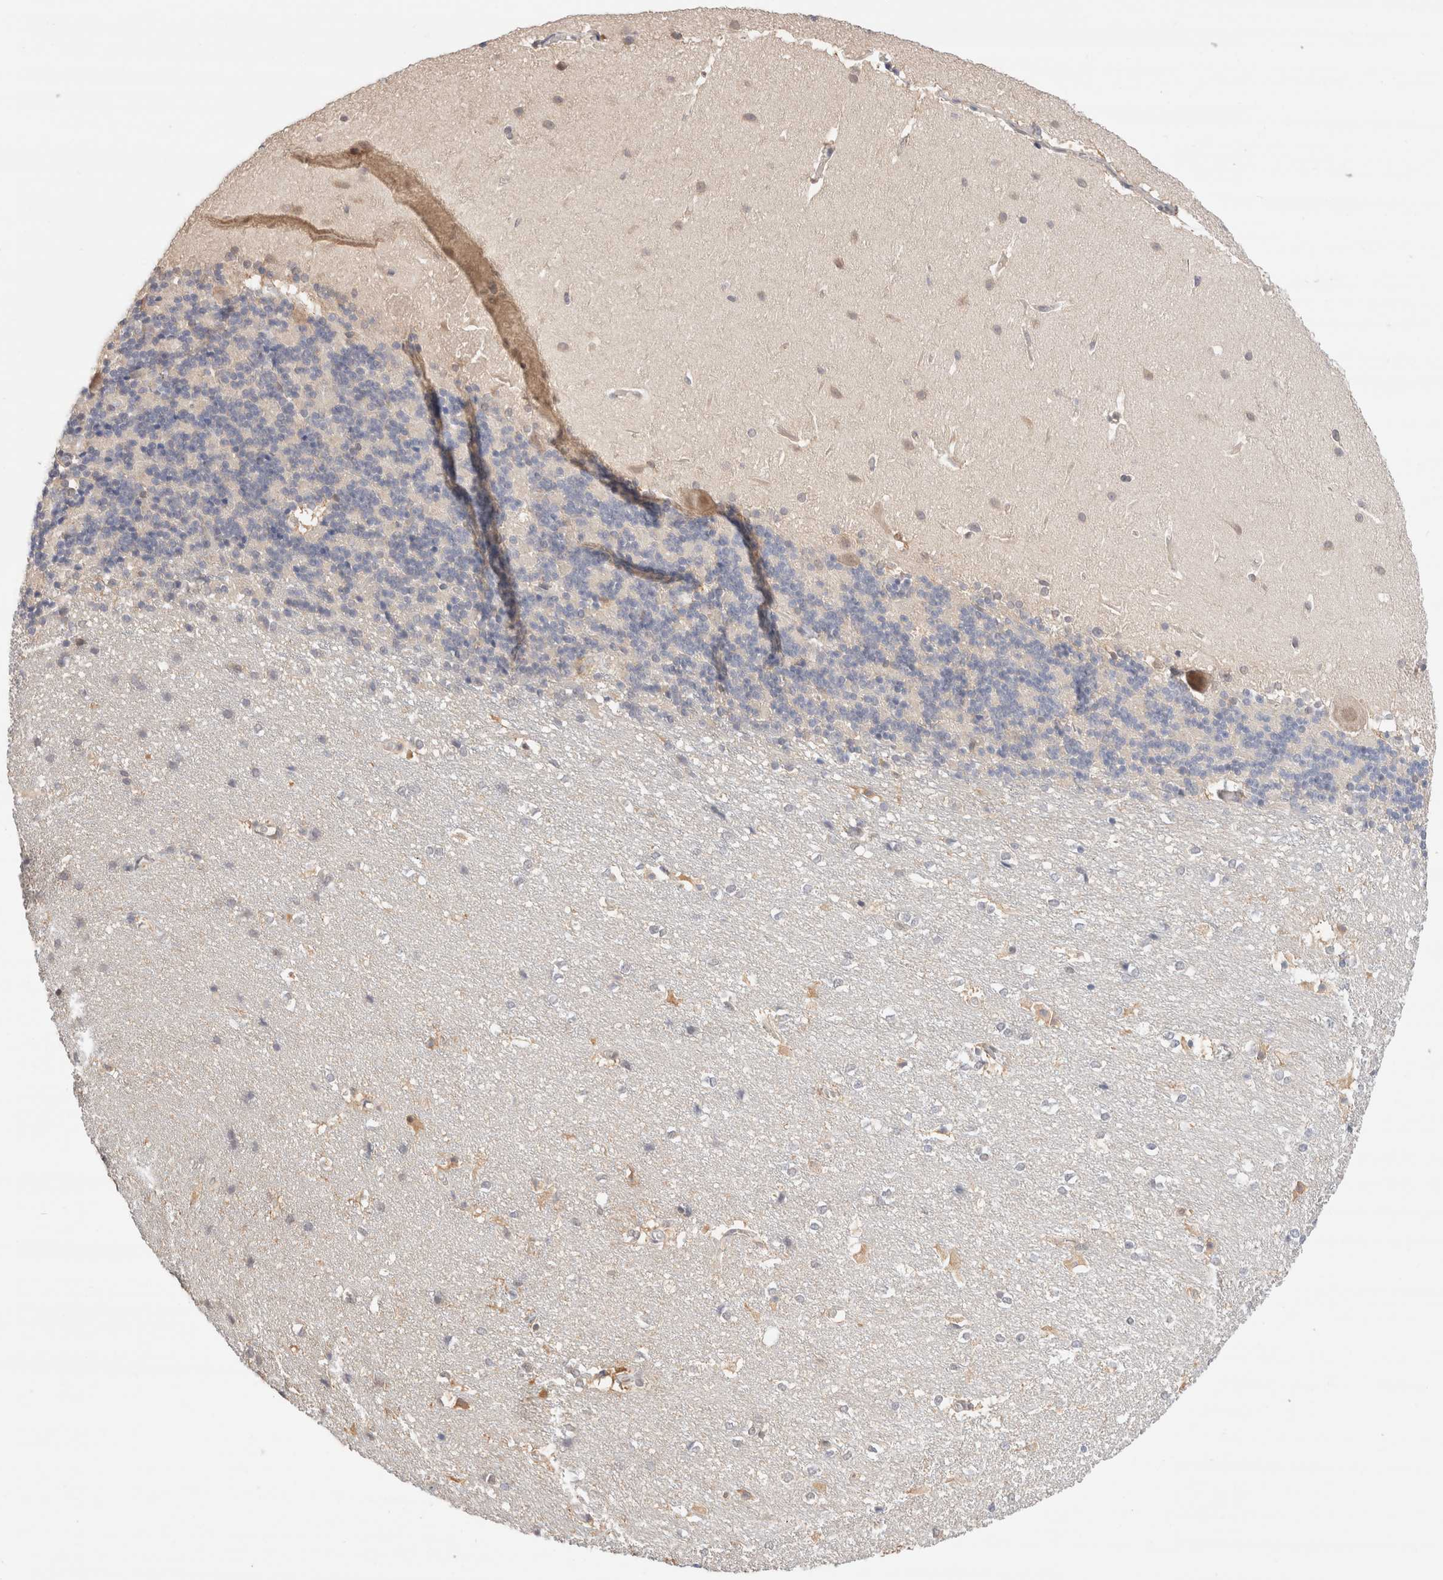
{"staining": {"intensity": "negative", "quantity": "none", "location": "none"}, "tissue": "cerebellum", "cell_type": "Cells in granular layer", "image_type": "normal", "snomed": [{"axis": "morphology", "description": "Normal tissue, NOS"}, {"axis": "topography", "description": "Cerebellum"}], "caption": "Image shows no significant protein staining in cells in granular layer of unremarkable cerebellum. The staining was performed using DAB (3,3'-diaminobenzidine) to visualize the protein expression in brown, while the nuclei were stained in blue with hematoxylin (Magnification: 20x).", "gene": "C17orf97", "patient": {"sex": "female", "age": 19}}